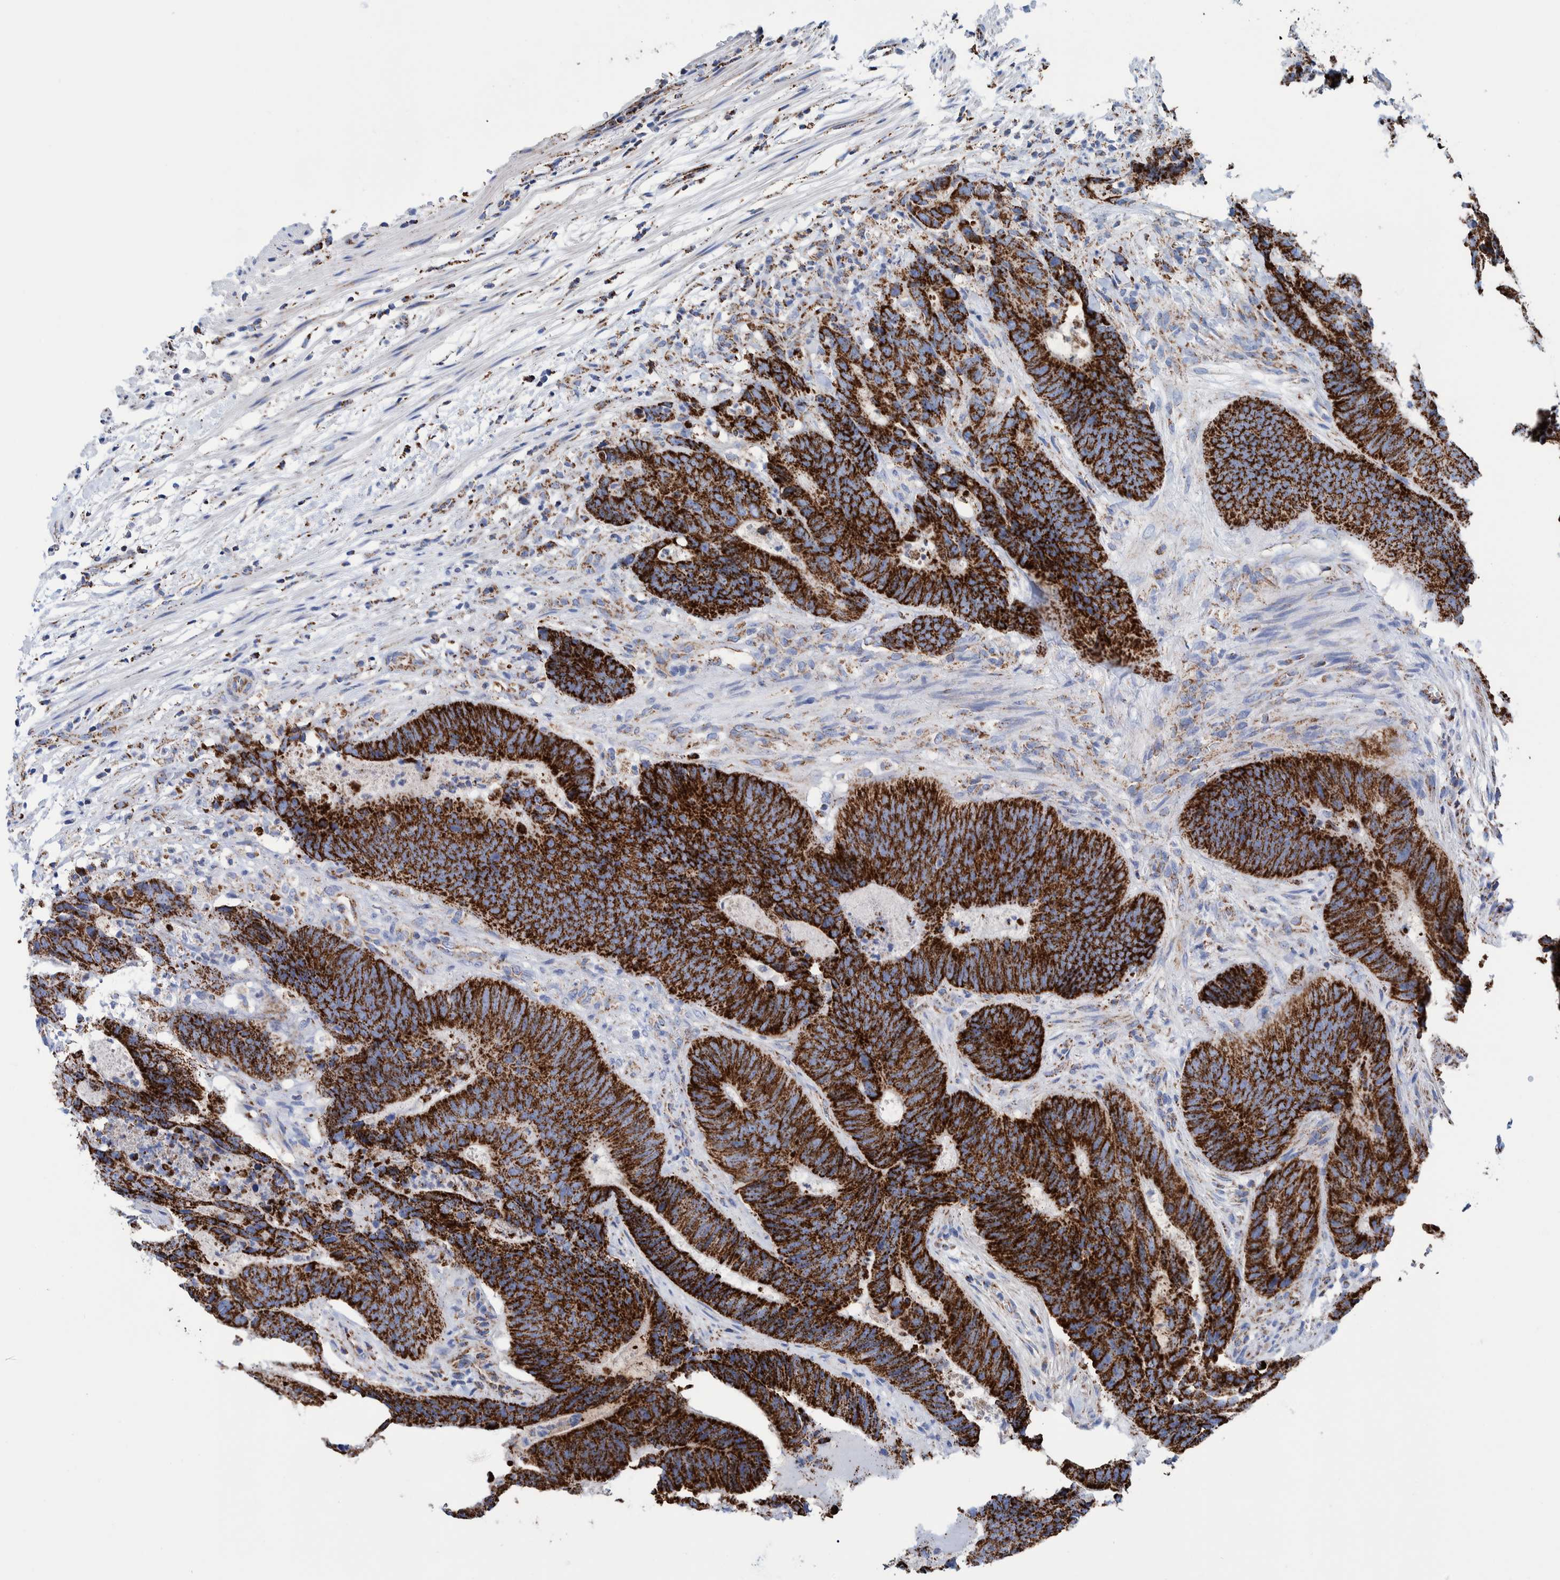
{"staining": {"intensity": "strong", "quantity": ">75%", "location": "cytoplasmic/membranous"}, "tissue": "colorectal cancer", "cell_type": "Tumor cells", "image_type": "cancer", "snomed": [{"axis": "morphology", "description": "Adenocarcinoma, NOS"}, {"axis": "topography", "description": "Colon"}], "caption": "Tumor cells display high levels of strong cytoplasmic/membranous staining in about >75% of cells in human colorectal cancer (adenocarcinoma).", "gene": "DECR1", "patient": {"sex": "male", "age": 56}}